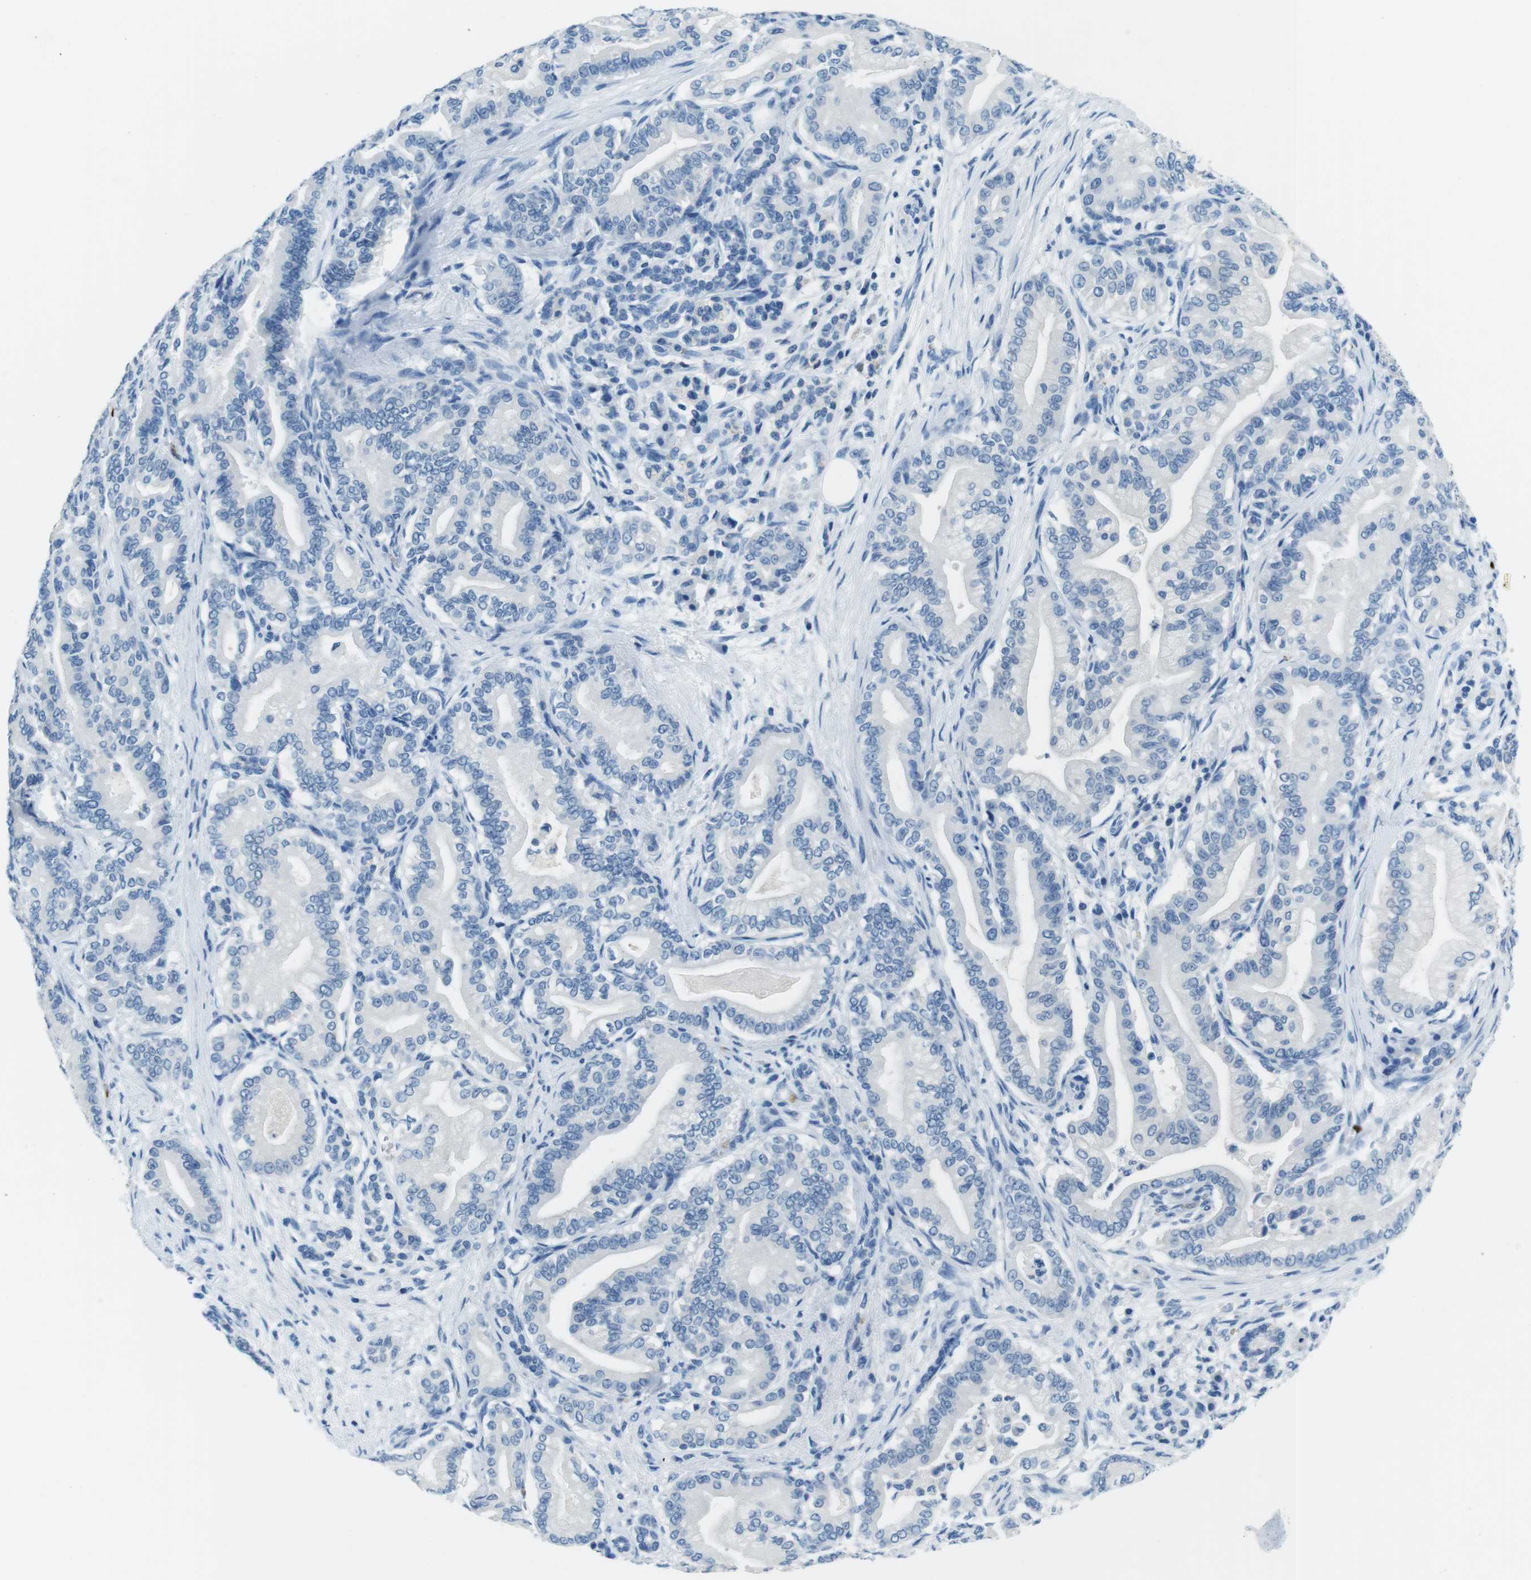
{"staining": {"intensity": "negative", "quantity": "none", "location": "none"}, "tissue": "pancreatic cancer", "cell_type": "Tumor cells", "image_type": "cancer", "snomed": [{"axis": "morphology", "description": "Normal tissue, NOS"}, {"axis": "morphology", "description": "Adenocarcinoma, NOS"}, {"axis": "topography", "description": "Pancreas"}], "caption": "This is an IHC photomicrograph of pancreatic cancer. There is no staining in tumor cells.", "gene": "TFAP2C", "patient": {"sex": "male", "age": 63}}